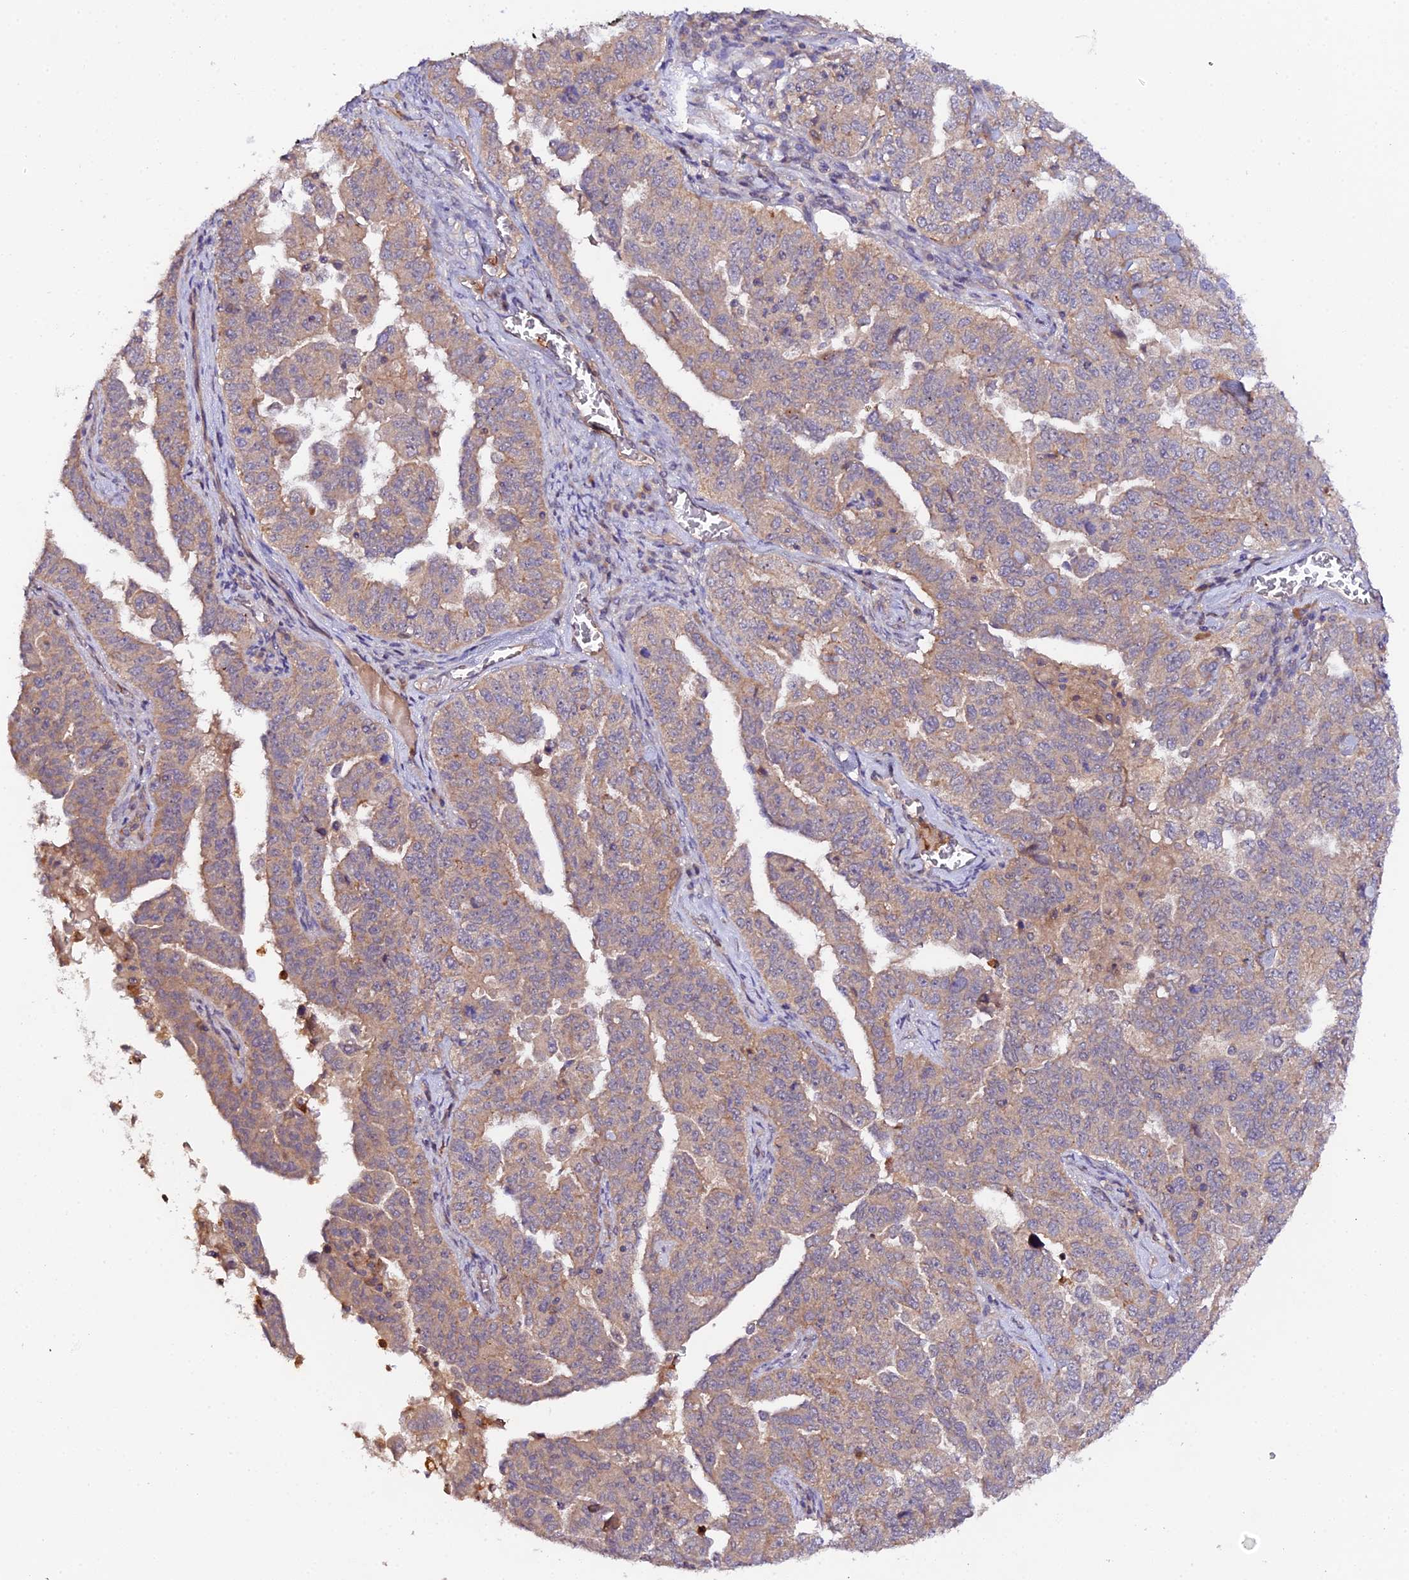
{"staining": {"intensity": "weak", "quantity": ">75%", "location": "cytoplasmic/membranous"}, "tissue": "ovarian cancer", "cell_type": "Tumor cells", "image_type": "cancer", "snomed": [{"axis": "morphology", "description": "Carcinoma, endometroid"}, {"axis": "topography", "description": "Ovary"}], "caption": "Tumor cells demonstrate weak cytoplasmic/membranous expression in about >75% of cells in endometroid carcinoma (ovarian). Immunohistochemistry (ihc) stains the protein in brown and the nuclei are stained blue.", "gene": "TRIM26", "patient": {"sex": "female", "age": 62}}